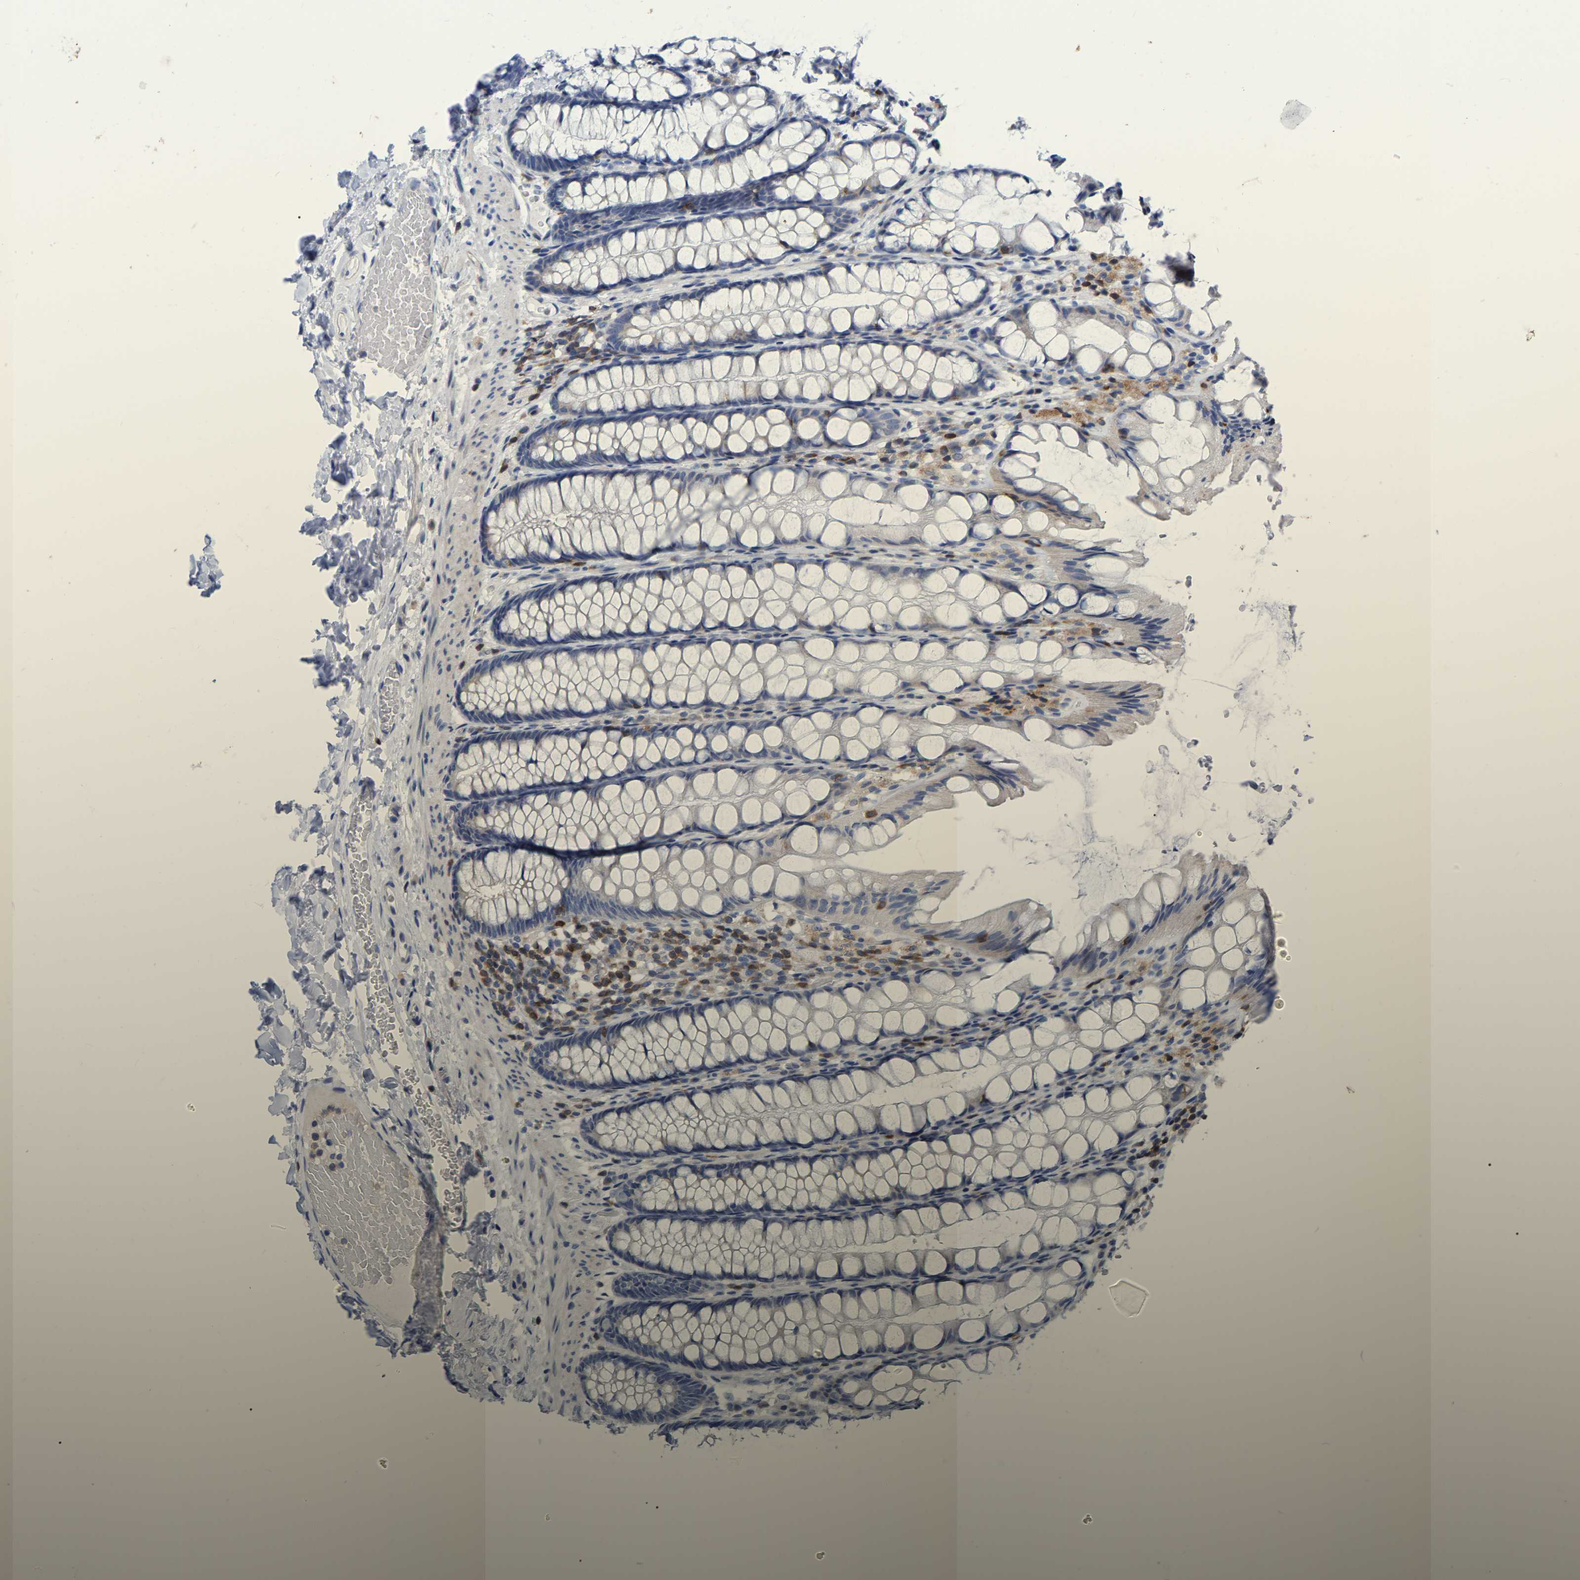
{"staining": {"intensity": "negative", "quantity": "none", "location": "none"}, "tissue": "colon", "cell_type": "Endothelial cells", "image_type": "normal", "snomed": [{"axis": "morphology", "description": "Normal tissue, NOS"}, {"axis": "topography", "description": "Colon"}], "caption": "DAB immunohistochemical staining of benign colon exhibits no significant positivity in endothelial cells.", "gene": "PTPN7", "patient": {"sex": "male", "age": 47}}